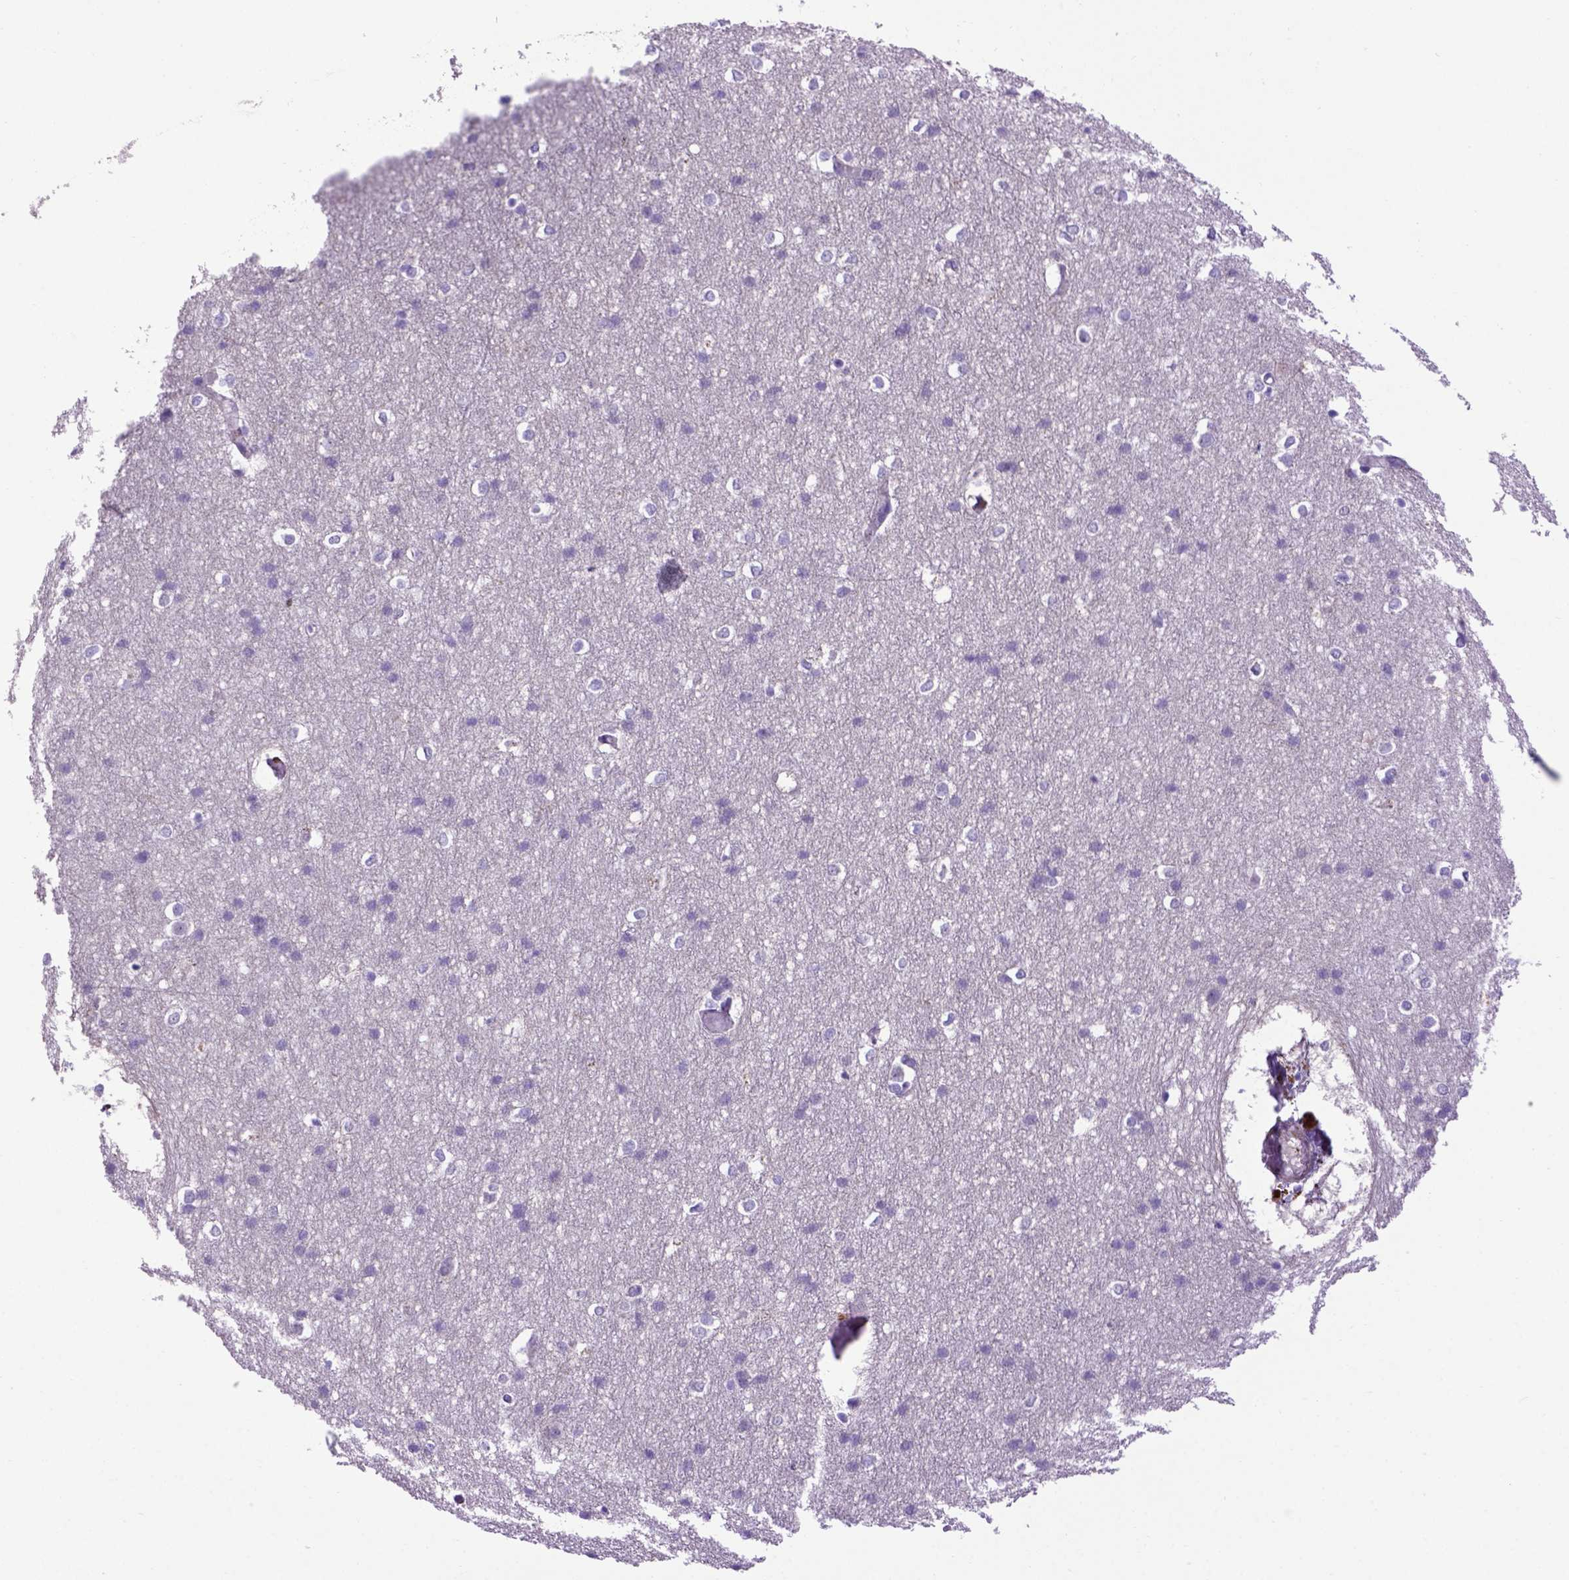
{"staining": {"intensity": "negative", "quantity": "none", "location": "none"}, "tissue": "cerebral cortex", "cell_type": "Endothelial cells", "image_type": "normal", "snomed": [{"axis": "morphology", "description": "Normal tissue, NOS"}, {"axis": "topography", "description": "Cerebral cortex"}], "caption": "Endothelial cells show no significant protein positivity in benign cerebral cortex. (Brightfield microscopy of DAB immunohistochemistry (IHC) at high magnification).", "gene": "ADAM12", "patient": {"sex": "male", "age": 37}}